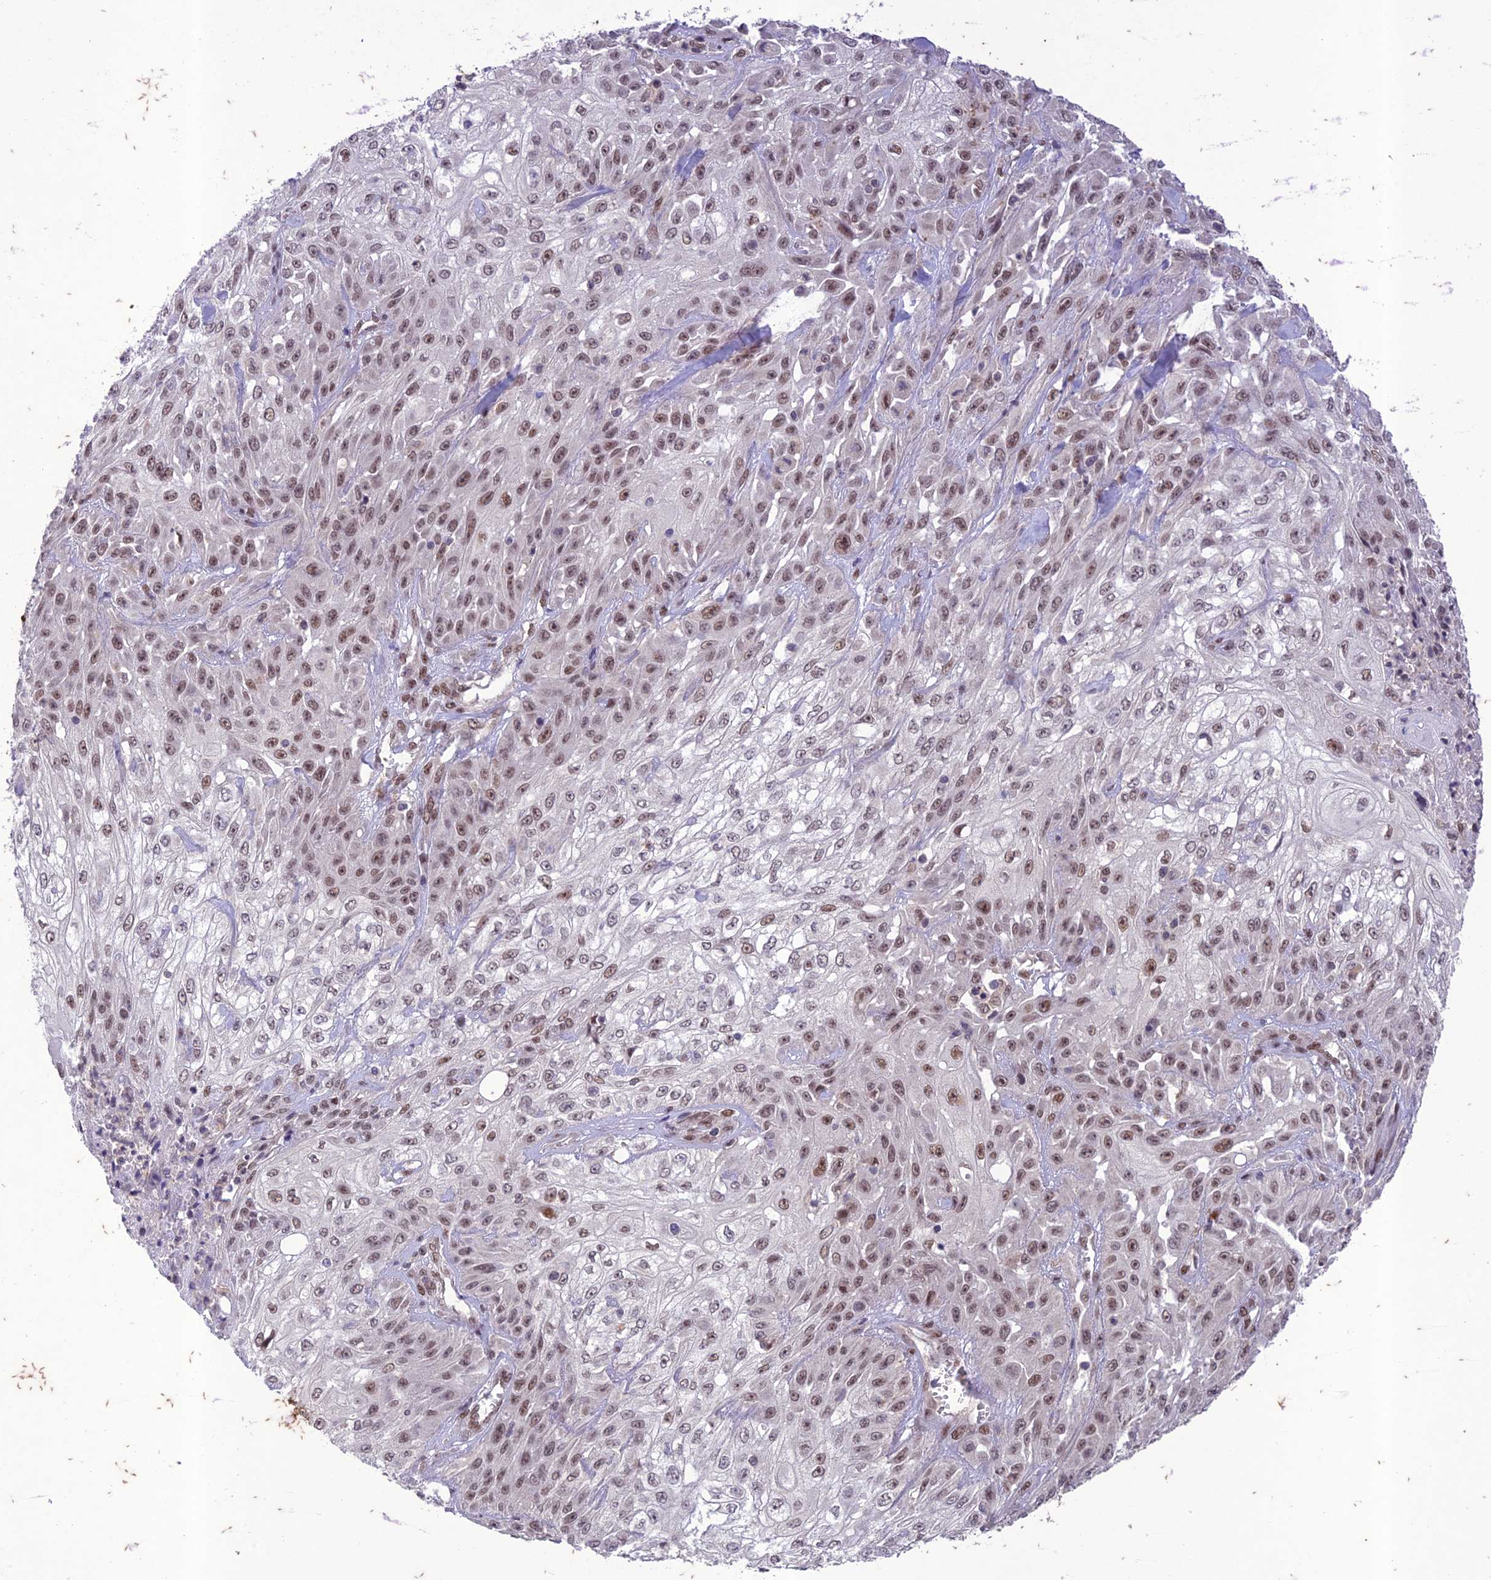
{"staining": {"intensity": "moderate", "quantity": "25%-75%", "location": "nuclear"}, "tissue": "skin cancer", "cell_type": "Tumor cells", "image_type": "cancer", "snomed": [{"axis": "morphology", "description": "Squamous cell carcinoma, NOS"}, {"axis": "morphology", "description": "Squamous cell carcinoma, metastatic, NOS"}, {"axis": "topography", "description": "Skin"}, {"axis": "topography", "description": "Lymph node"}], "caption": "Immunohistochemistry (IHC) (DAB (3,3'-diaminobenzidine)) staining of human skin cancer (metastatic squamous cell carcinoma) reveals moderate nuclear protein positivity in approximately 25%-75% of tumor cells. (DAB (3,3'-diaminobenzidine) IHC with brightfield microscopy, high magnification).", "gene": "POP4", "patient": {"sex": "male", "age": 75}}